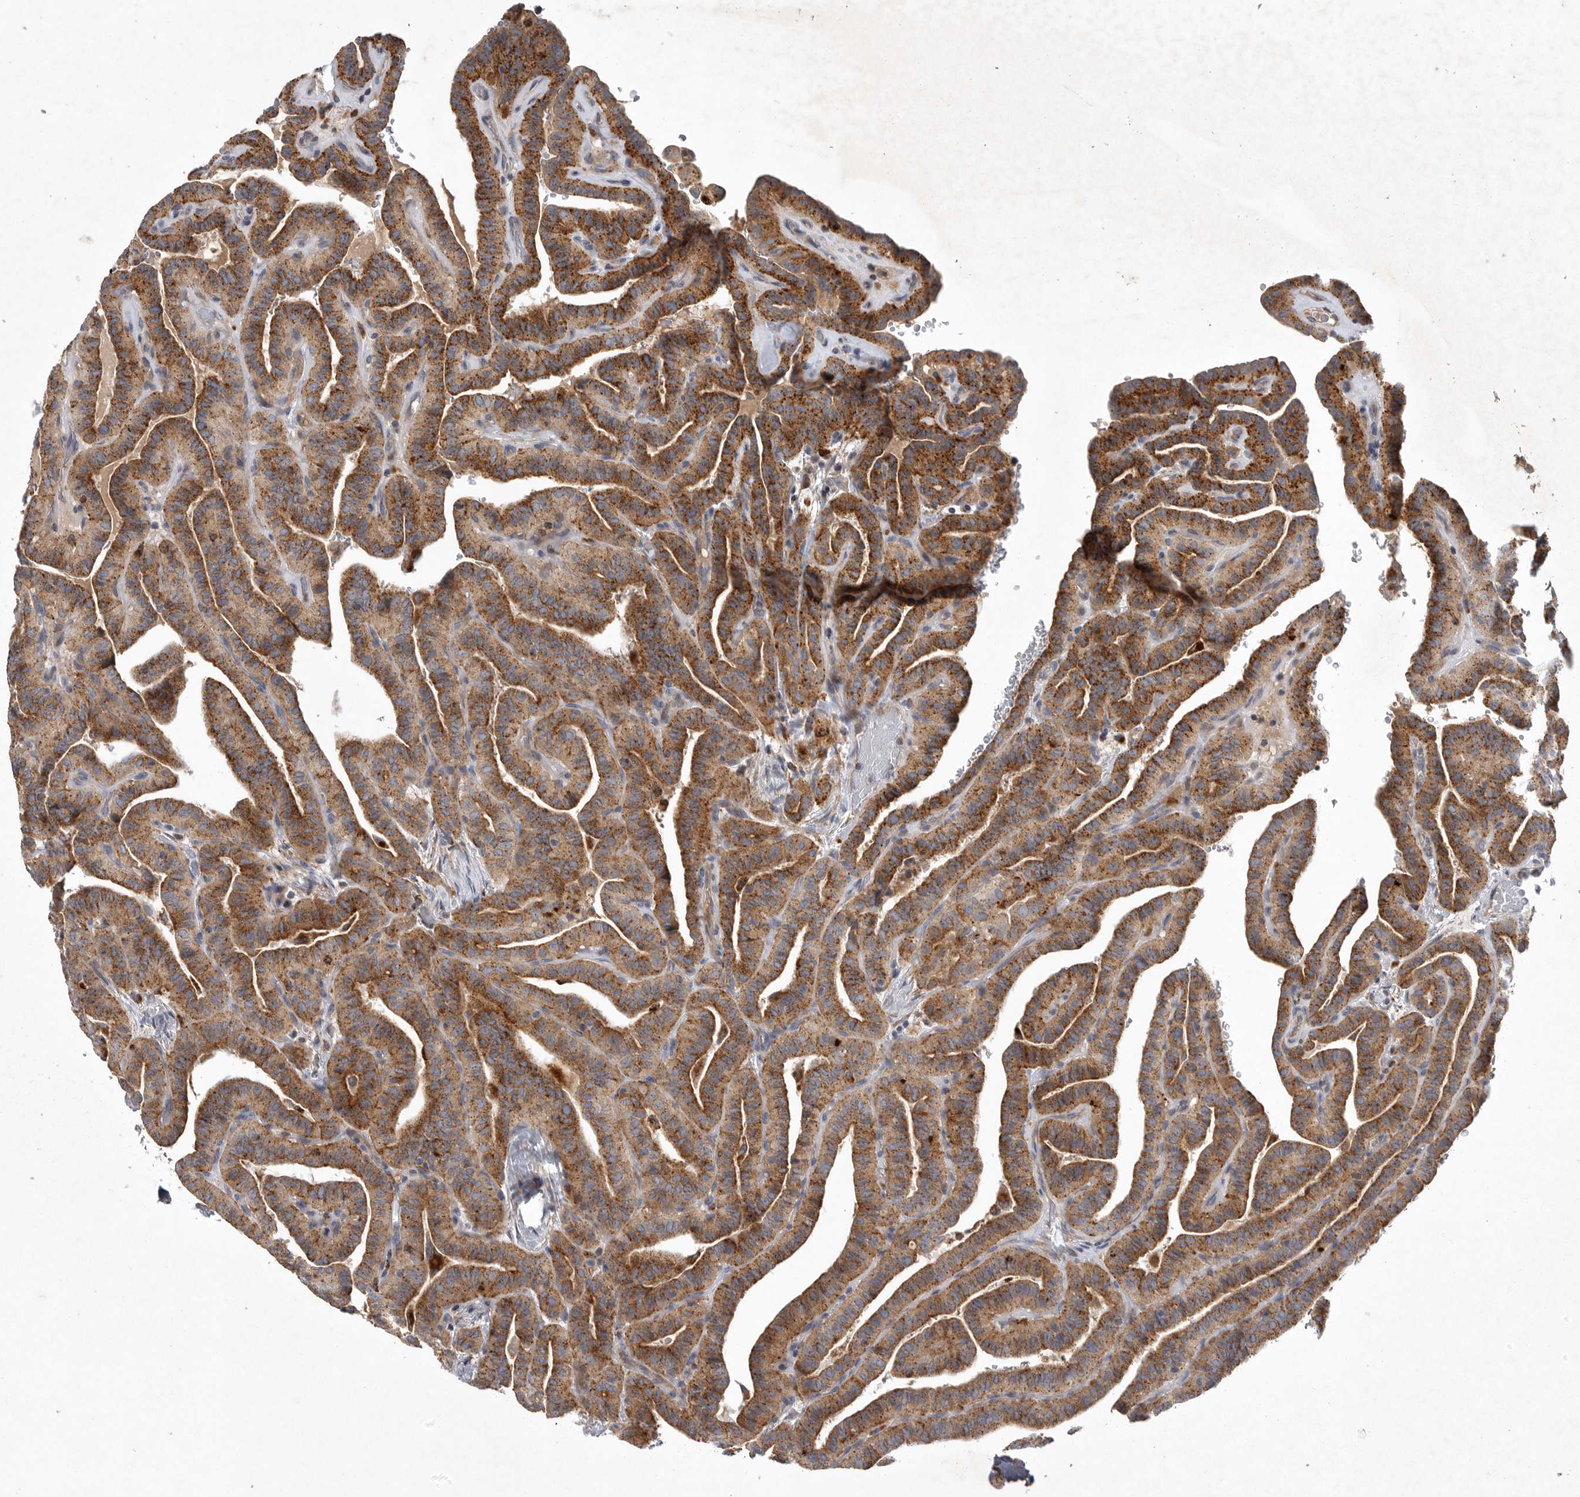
{"staining": {"intensity": "strong", "quantity": ">75%", "location": "cytoplasmic/membranous"}, "tissue": "thyroid cancer", "cell_type": "Tumor cells", "image_type": "cancer", "snomed": [{"axis": "morphology", "description": "Papillary adenocarcinoma, NOS"}, {"axis": "topography", "description": "Thyroid gland"}], "caption": "An immunohistochemistry micrograph of tumor tissue is shown. Protein staining in brown shows strong cytoplasmic/membranous positivity in thyroid cancer (papillary adenocarcinoma) within tumor cells.", "gene": "LAMTOR3", "patient": {"sex": "male", "age": 77}}